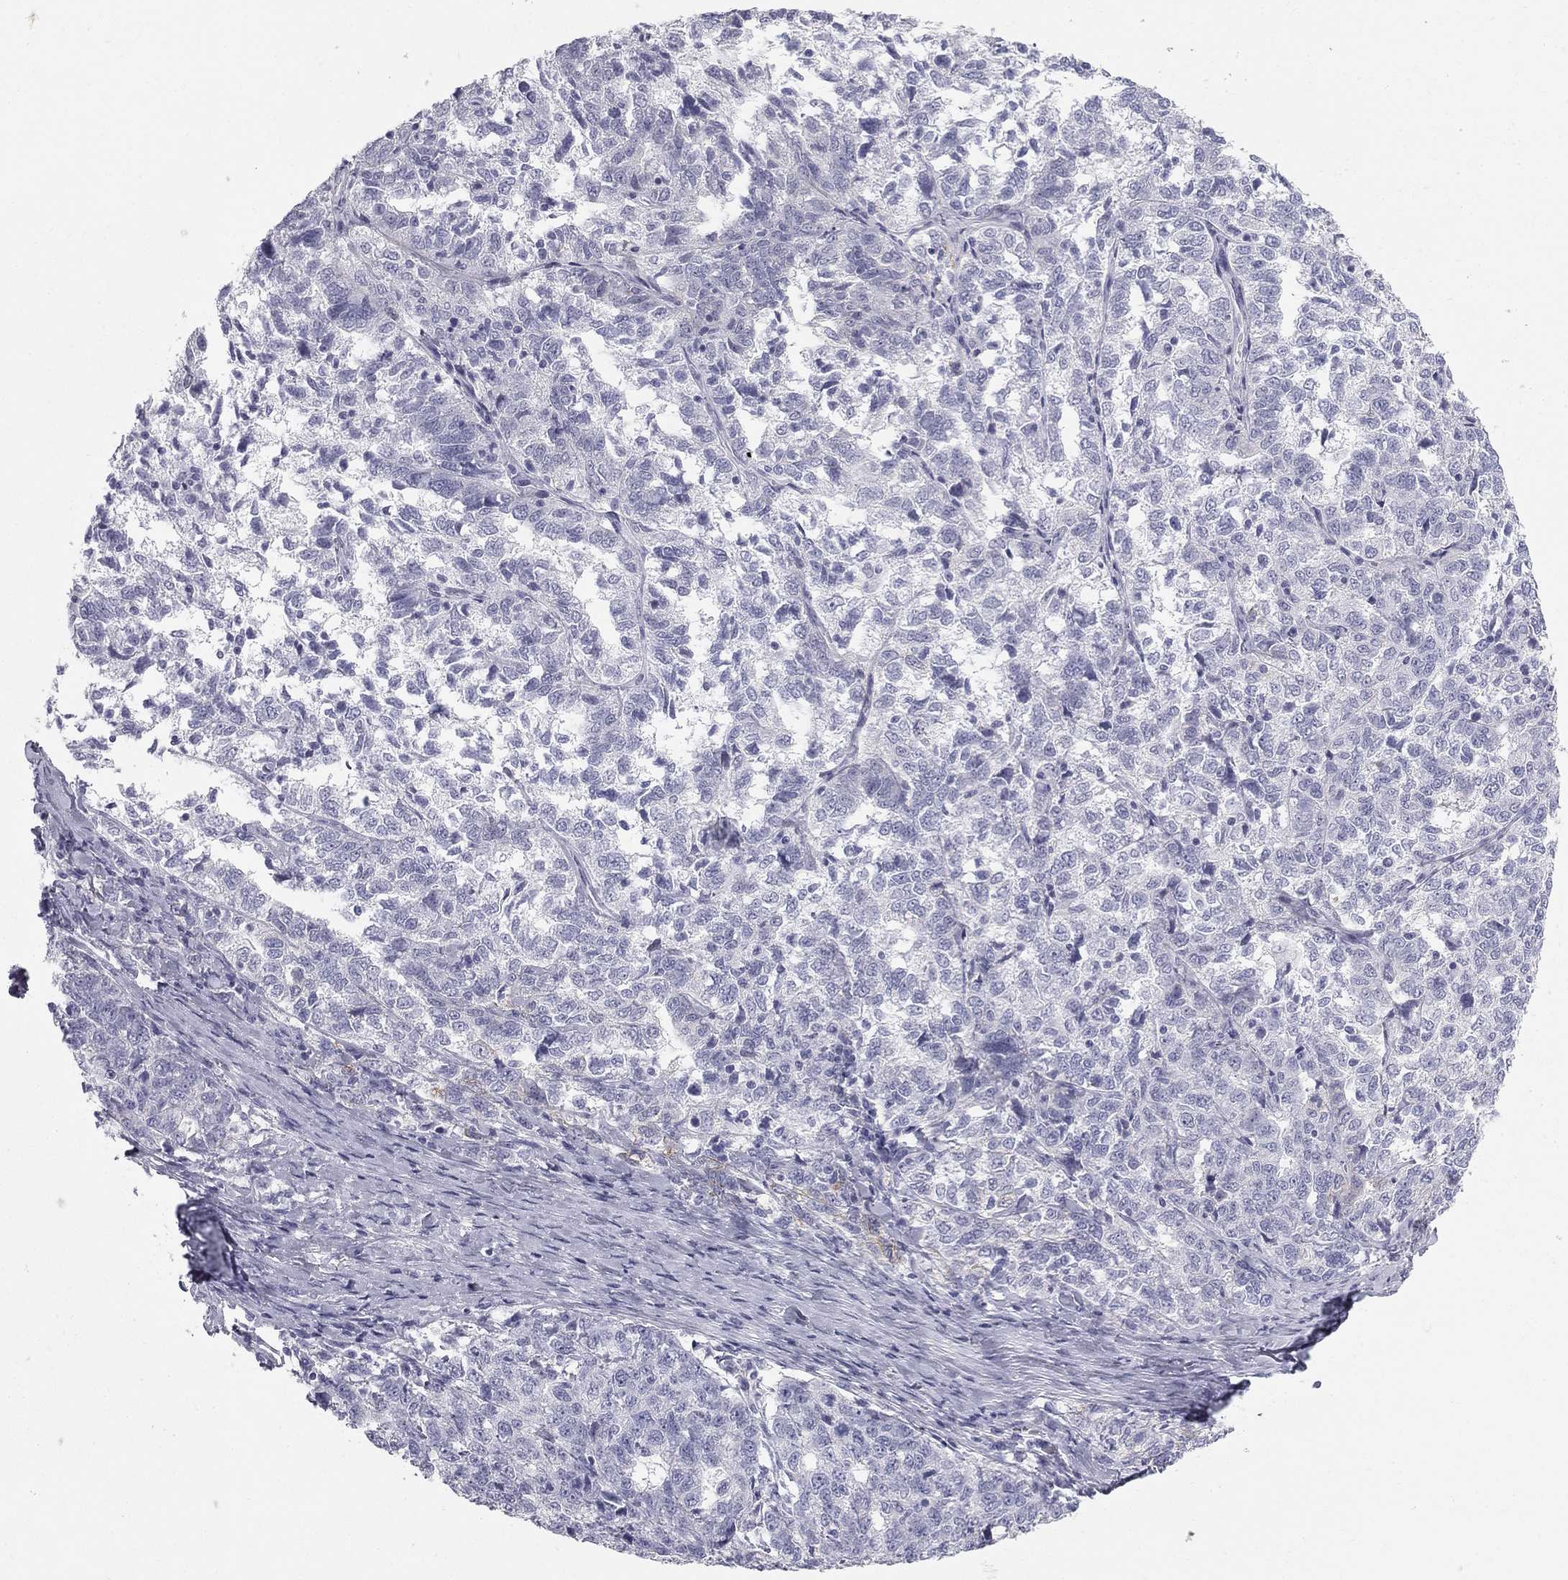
{"staining": {"intensity": "negative", "quantity": "none", "location": "none"}, "tissue": "ovarian cancer", "cell_type": "Tumor cells", "image_type": "cancer", "snomed": [{"axis": "morphology", "description": "Cystadenocarcinoma, serous, NOS"}, {"axis": "topography", "description": "Ovary"}], "caption": "This is an IHC histopathology image of human ovarian serous cystadenocarcinoma. There is no expression in tumor cells.", "gene": "SULT2B1", "patient": {"sex": "female", "age": 71}}